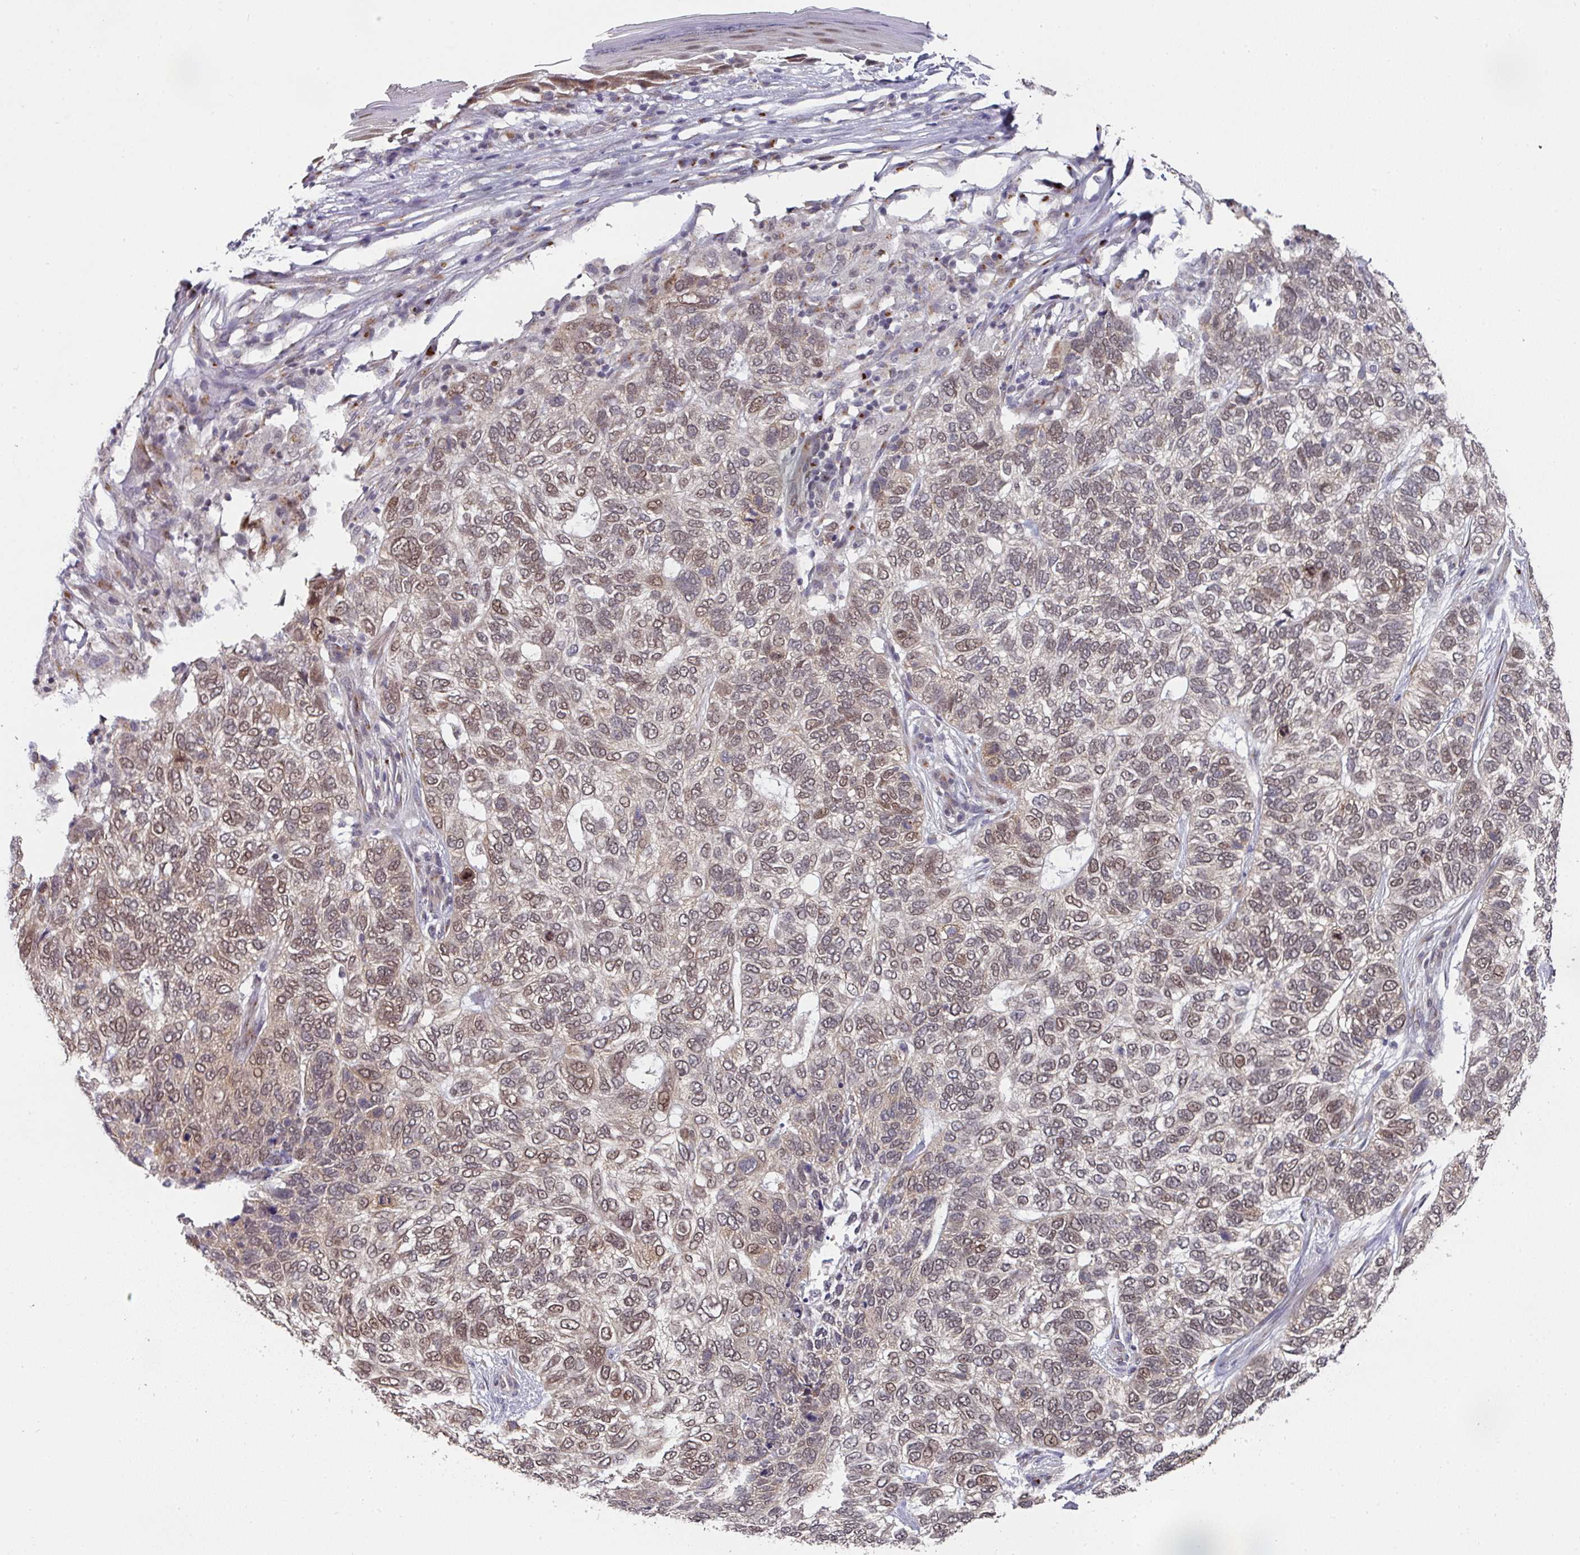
{"staining": {"intensity": "weak", "quantity": "25%-75%", "location": "nuclear"}, "tissue": "skin cancer", "cell_type": "Tumor cells", "image_type": "cancer", "snomed": [{"axis": "morphology", "description": "Basal cell carcinoma"}, {"axis": "topography", "description": "Skin"}], "caption": "This is a histology image of IHC staining of skin cancer, which shows weak positivity in the nuclear of tumor cells.", "gene": "C18orf25", "patient": {"sex": "female", "age": 65}}